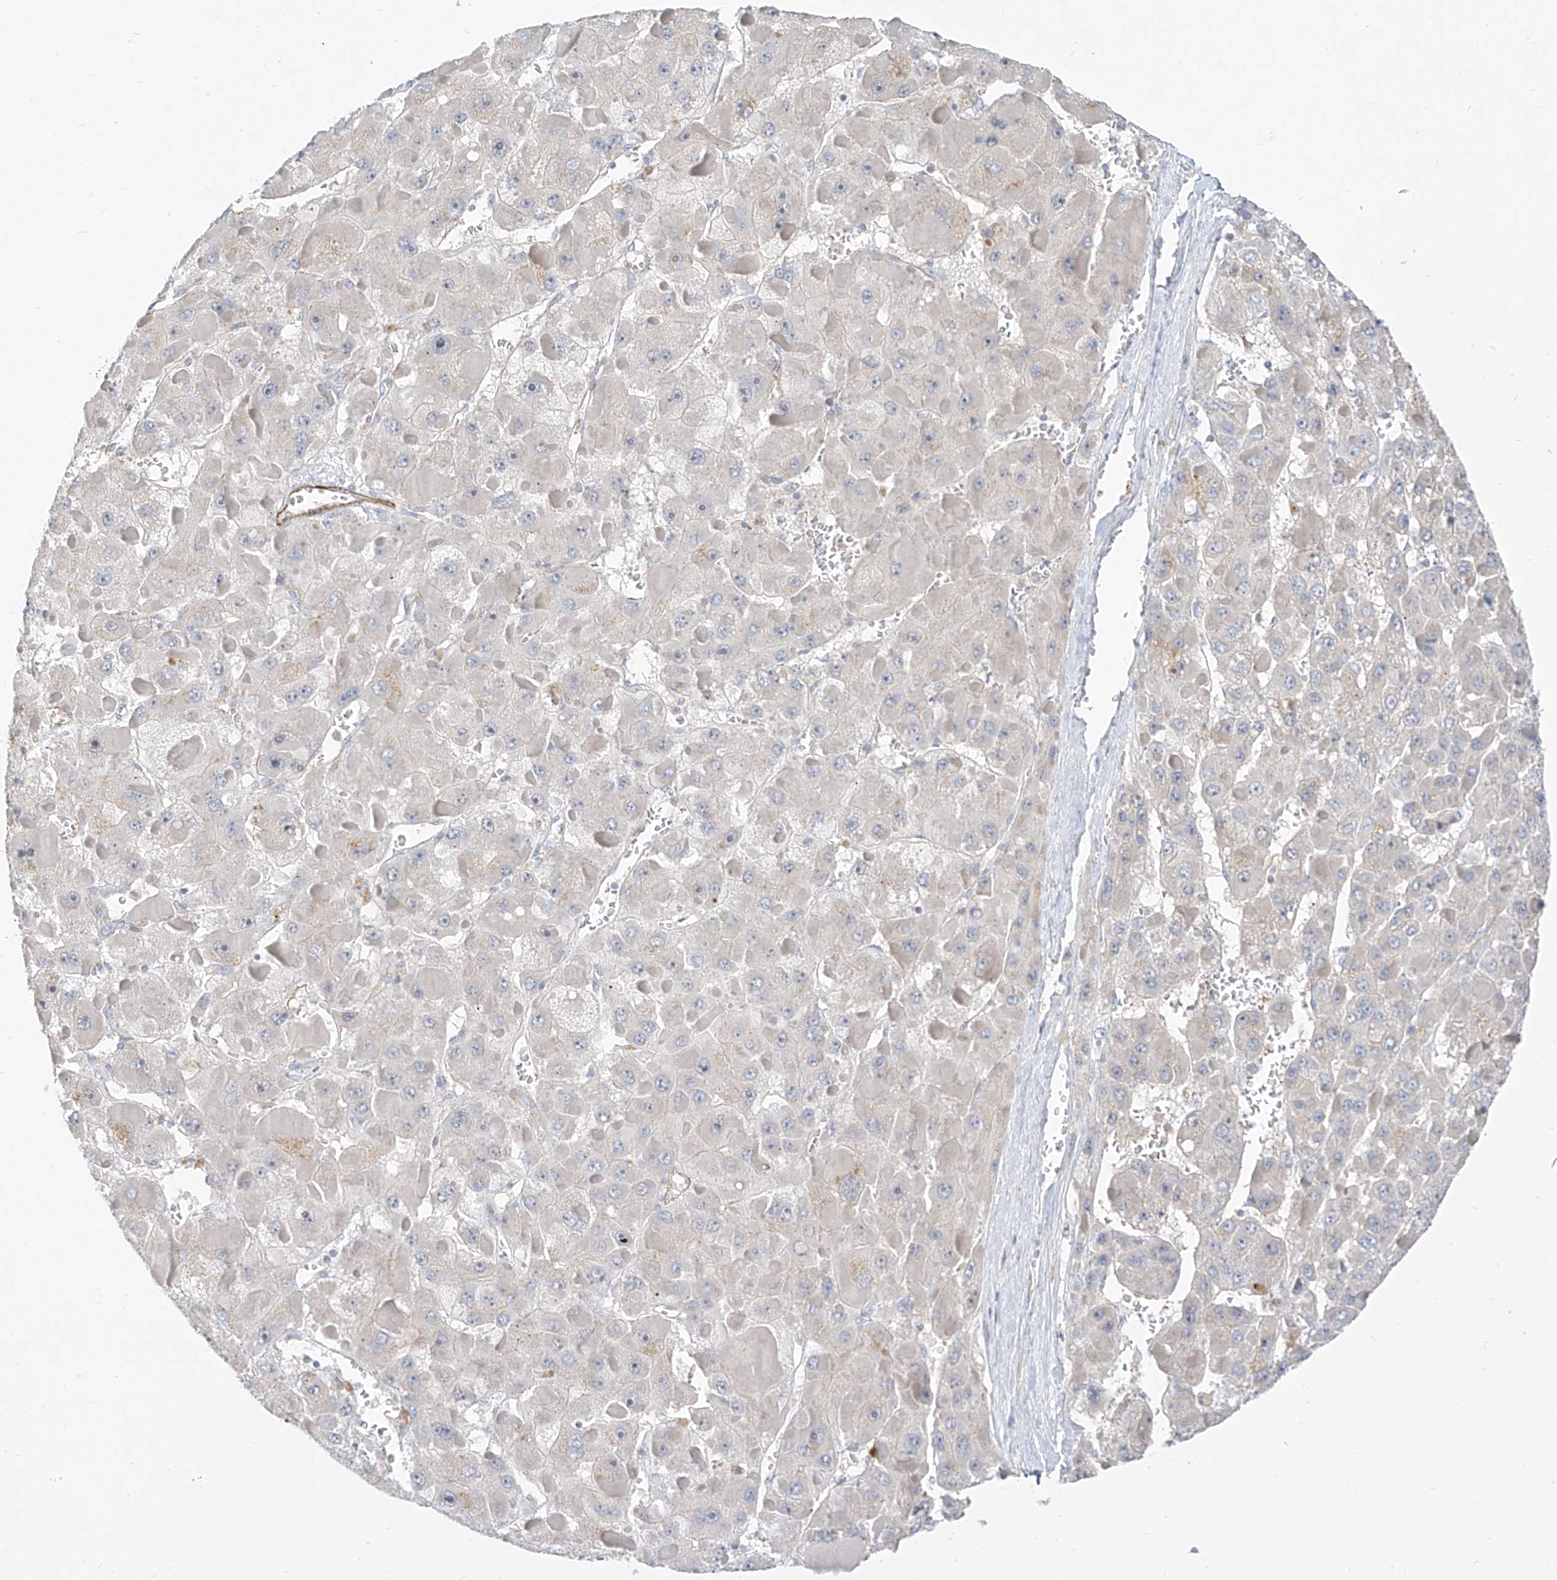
{"staining": {"intensity": "negative", "quantity": "none", "location": "none"}, "tissue": "liver cancer", "cell_type": "Tumor cells", "image_type": "cancer", "snomed": [{"axis": "morphology", "description": "Carcinoma, Hepatocellular, NOS"}, {"axis": "topography", "description": "Liver"}], "caption": "There is no significant expression in tumor cells of liver cancer.", "gene": "C2orf42", "patient": {"sex": "female", "age": 73}}